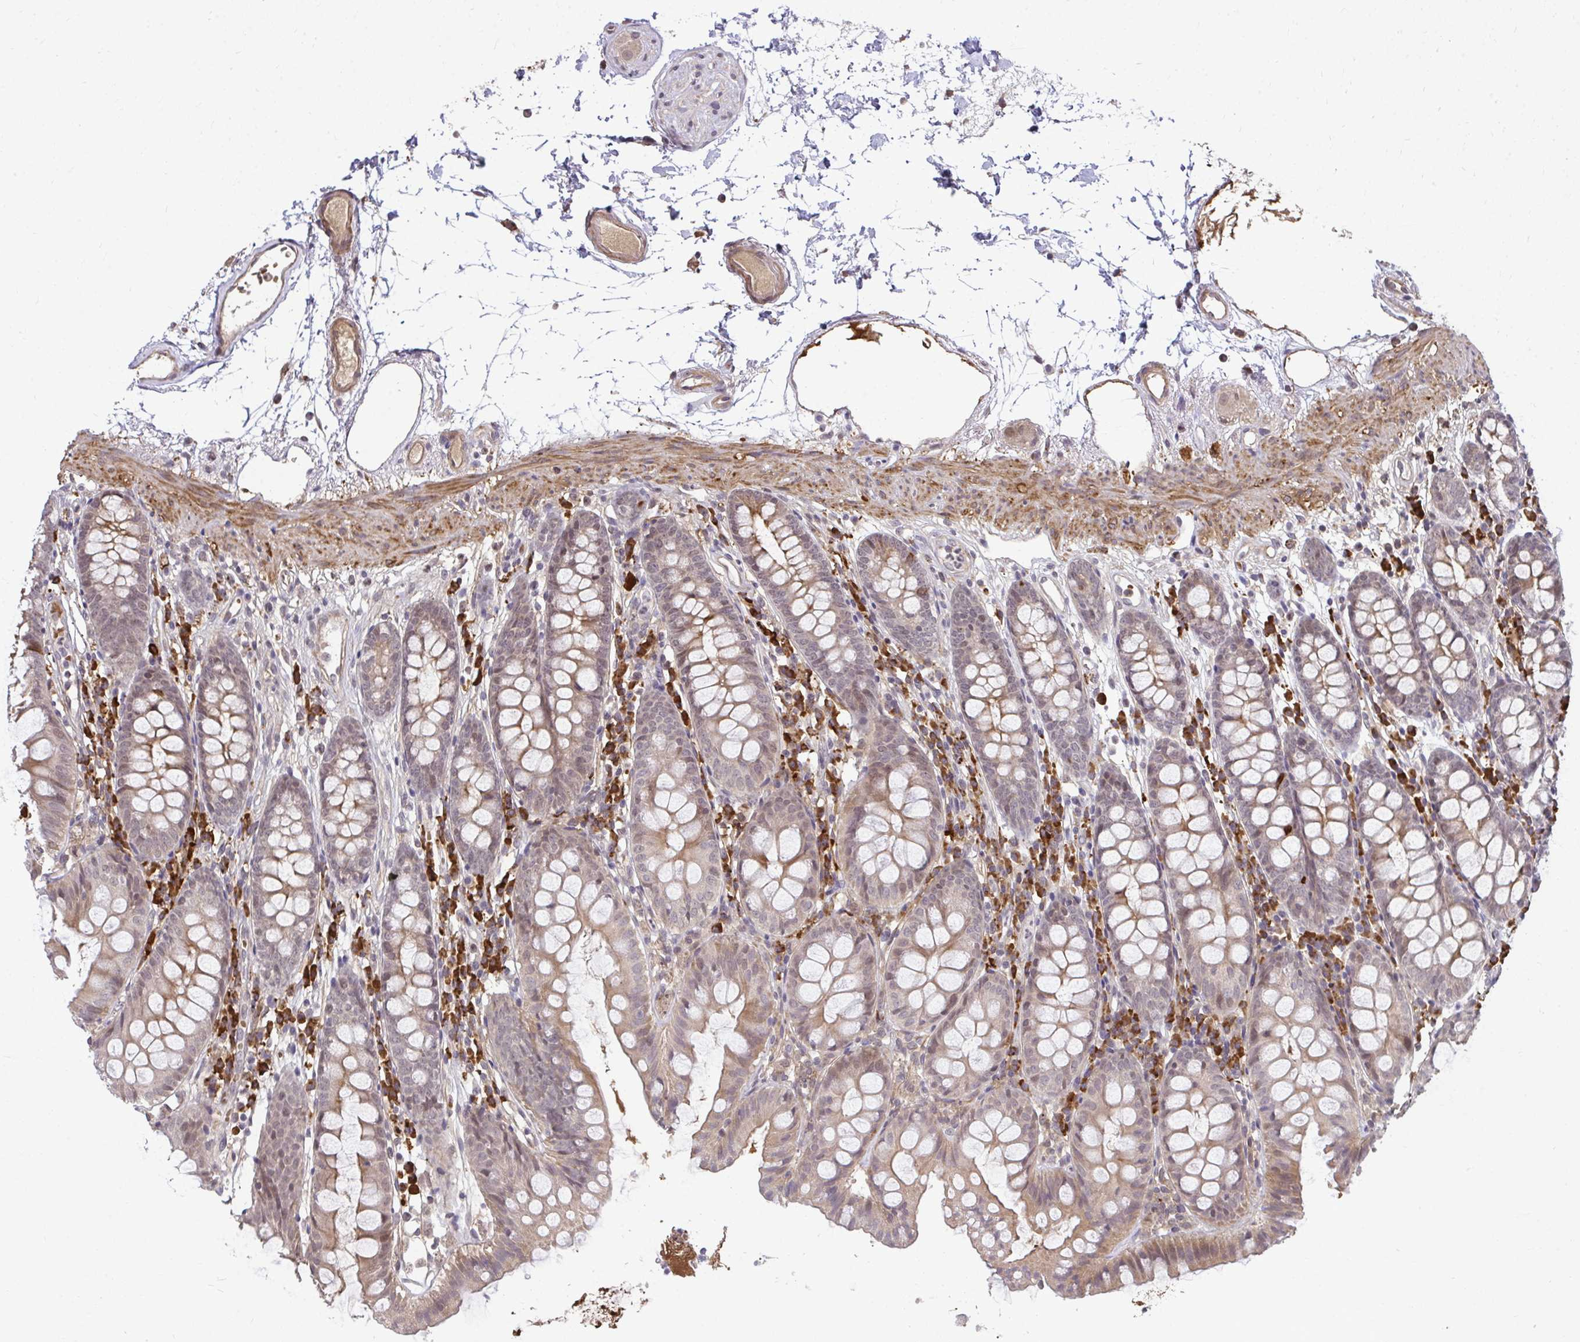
{"staining": {"intensity": "moderate", "quantity": ">75%", "location": "cytoplasmic/membranous"}, "tissue": "colon", "cell_type": "Endothelial cells", "image_type": "normal", "snomed": [{"axis": "morphology", "description": "Normal tissue, NOS"}, {"axis": "topography", "description": "Colon"}], "caption": "Protein staining of unremarkable colon demonstrates moderate cytoplasmic/membranous positivity in approximately >75% of endothelial cells. The staining was performed using DAB (3,3'-diaminobenzidine), with brown indicating positive protein expression. Nuclei are stained blue with hematoxylin.", "gene": "ZSCAN9", "patient": {"sex": "female", "age": 84}}